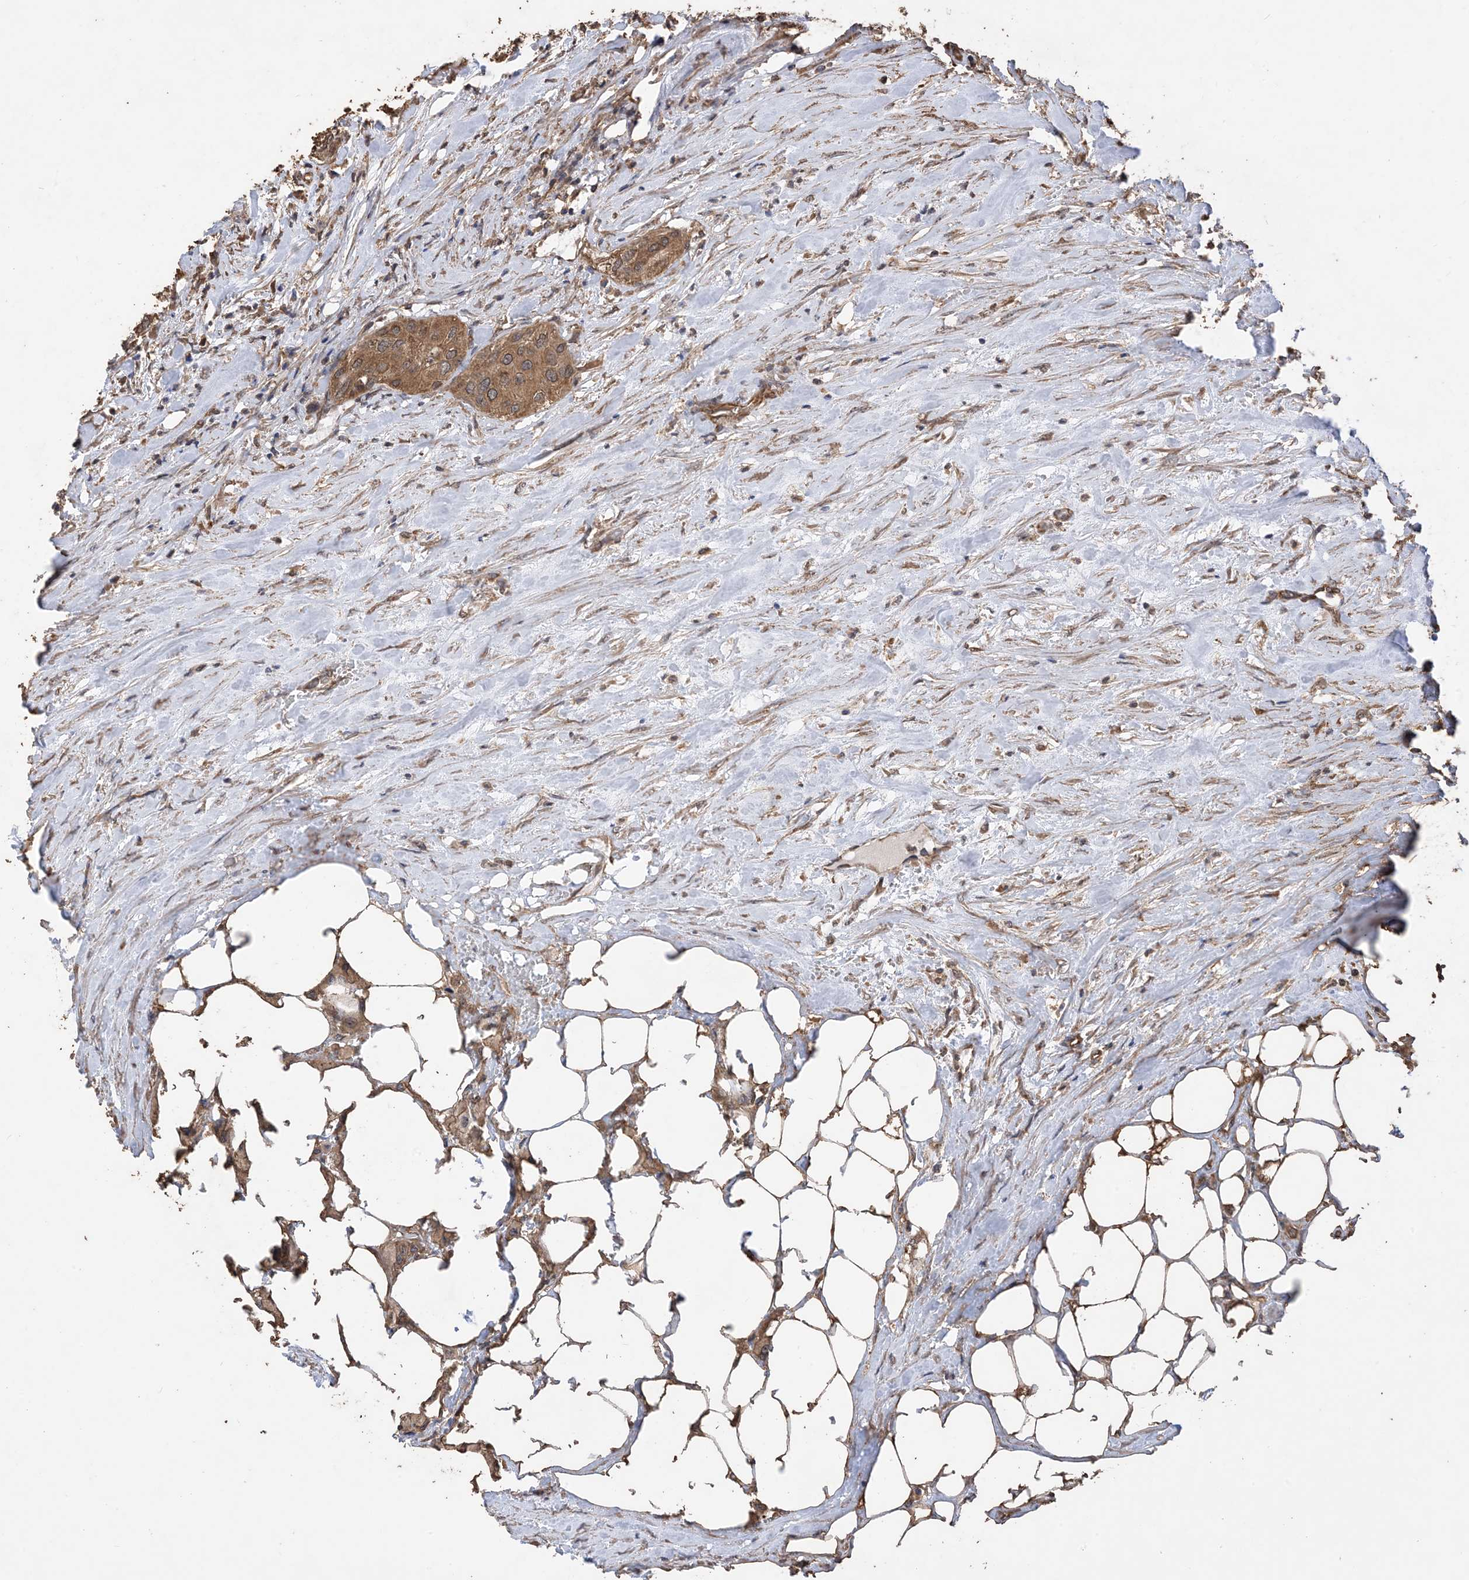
{"staining": {"intensity": "moderate", "quantity": ">75%", "location": "cytoplasmic/membranous"}, "tissue": "urothelial cancer", "cell_type": "Tumor cells", "image_type": "cancer", "snomed": [{"axis": "morphology", "description": "Urothelial carcinoma, High grade"}, {"axis": "topography", "description": "Urinary bladder"}], "caption": "High-grade urothelial carcinoma stained with IHC displays moderate cytoplasmic/membranous staining in approximately >75% of tumor cells.", "gene": "ZKSCAN5", "patient": {"sex": "male", "age": 64}}